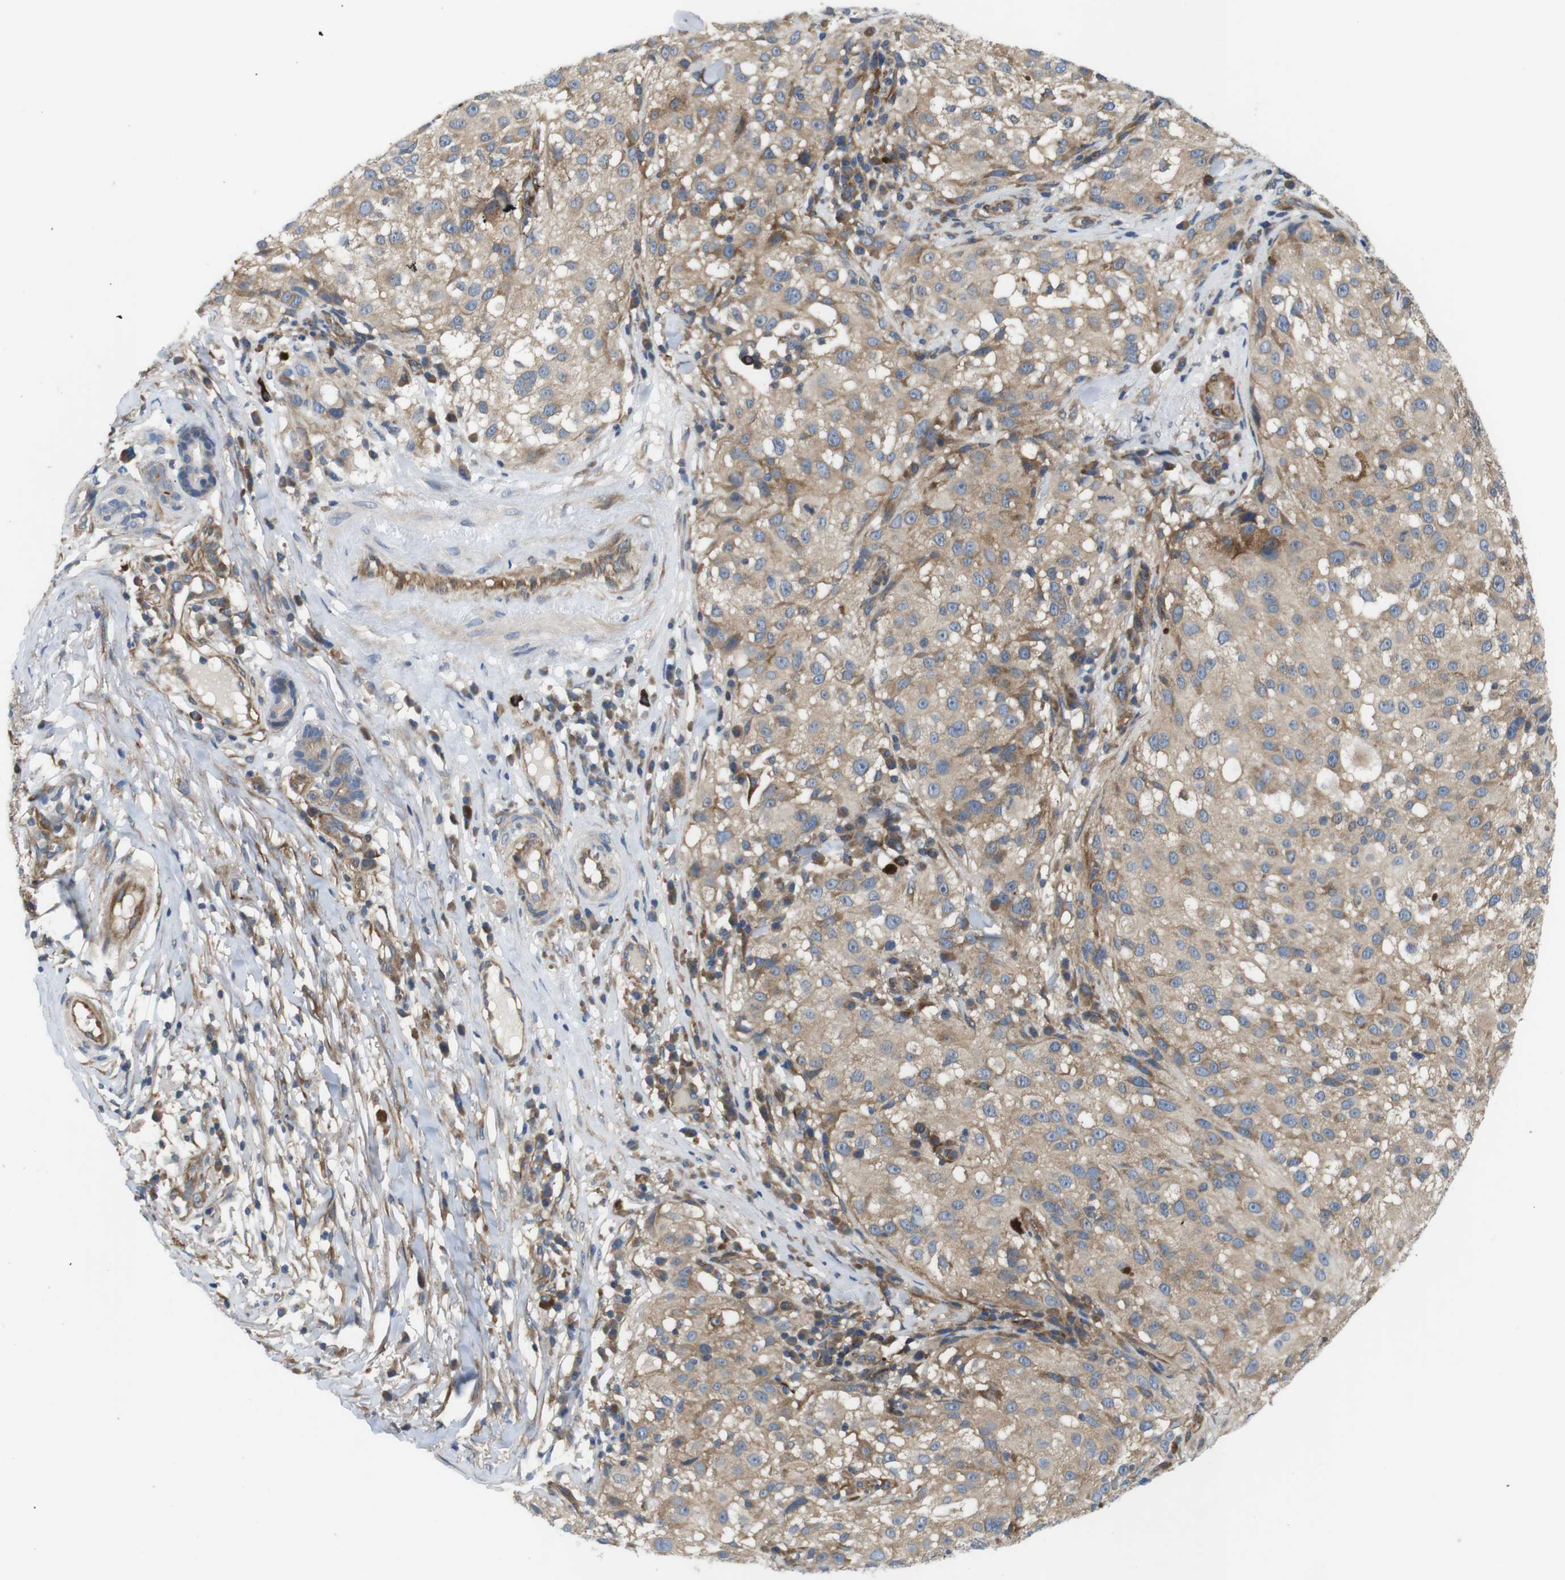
{"staining": {"intensity": "weak", "quantity": ">75%", "location": "cytoplasmic/membranous"}, "tissue": "melanoma", "cell_type": "Tumor cells", "image_type": "cancer", "snomed": [{"axis": "morphology", "description": "Necrosis, NOS"}, {"axis": "morphology", "description": "Malignant melanoma, NOS"}, {"axis": "topography", "description": "Skin"}], "caption": "Immunohistochemical staining of human malignant melanoma exhibits weak cytoplasmic/membranous protein expression in about >75% of tumor cells.", "gene": "DCLK1", "patient": {"sex": "female", "age": 87}}